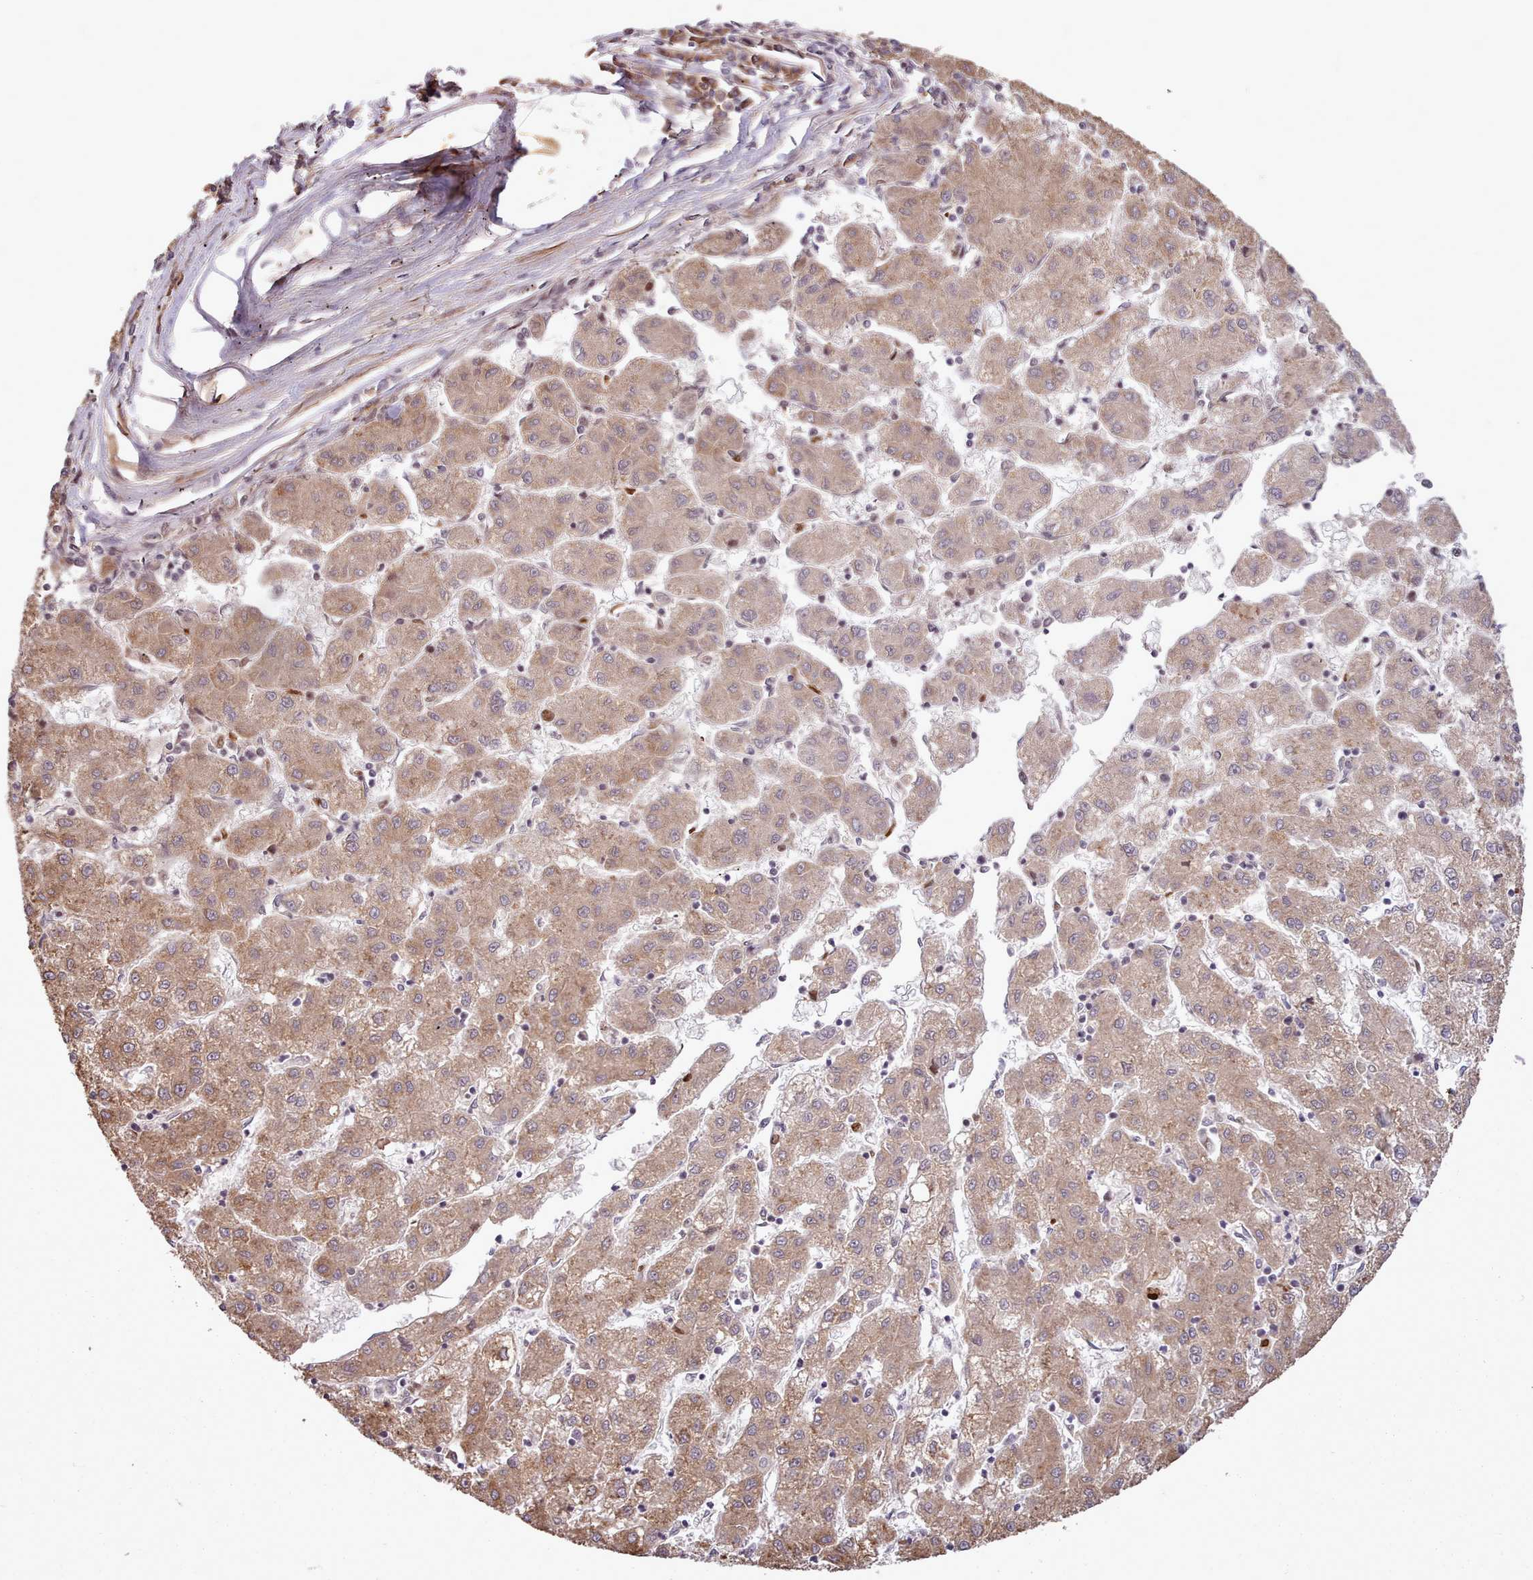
{"staining": {"intensity": "moderate", "quantity": ">75%", "location": "cytoplasmic/membranous"}, "tissue": "liver cancer", "cell_type": "Tumor cells", "image_type": "cancer", "snomed": [{"axis": "morphology", "description": "Carcinoma, Hepatocellular, NOS"}, {"axis": "topography", "description": "Liver"}], "caption": "IHC of liver cancer (hepatocellular carcinoma) exhibits medium levels of moderate cytoplasmic/membranous expression in about >75% of tumor cells. Nuclei are stained in blue.", "gene": "CABP1", "patient": {"sex": "male", "age": 72}}